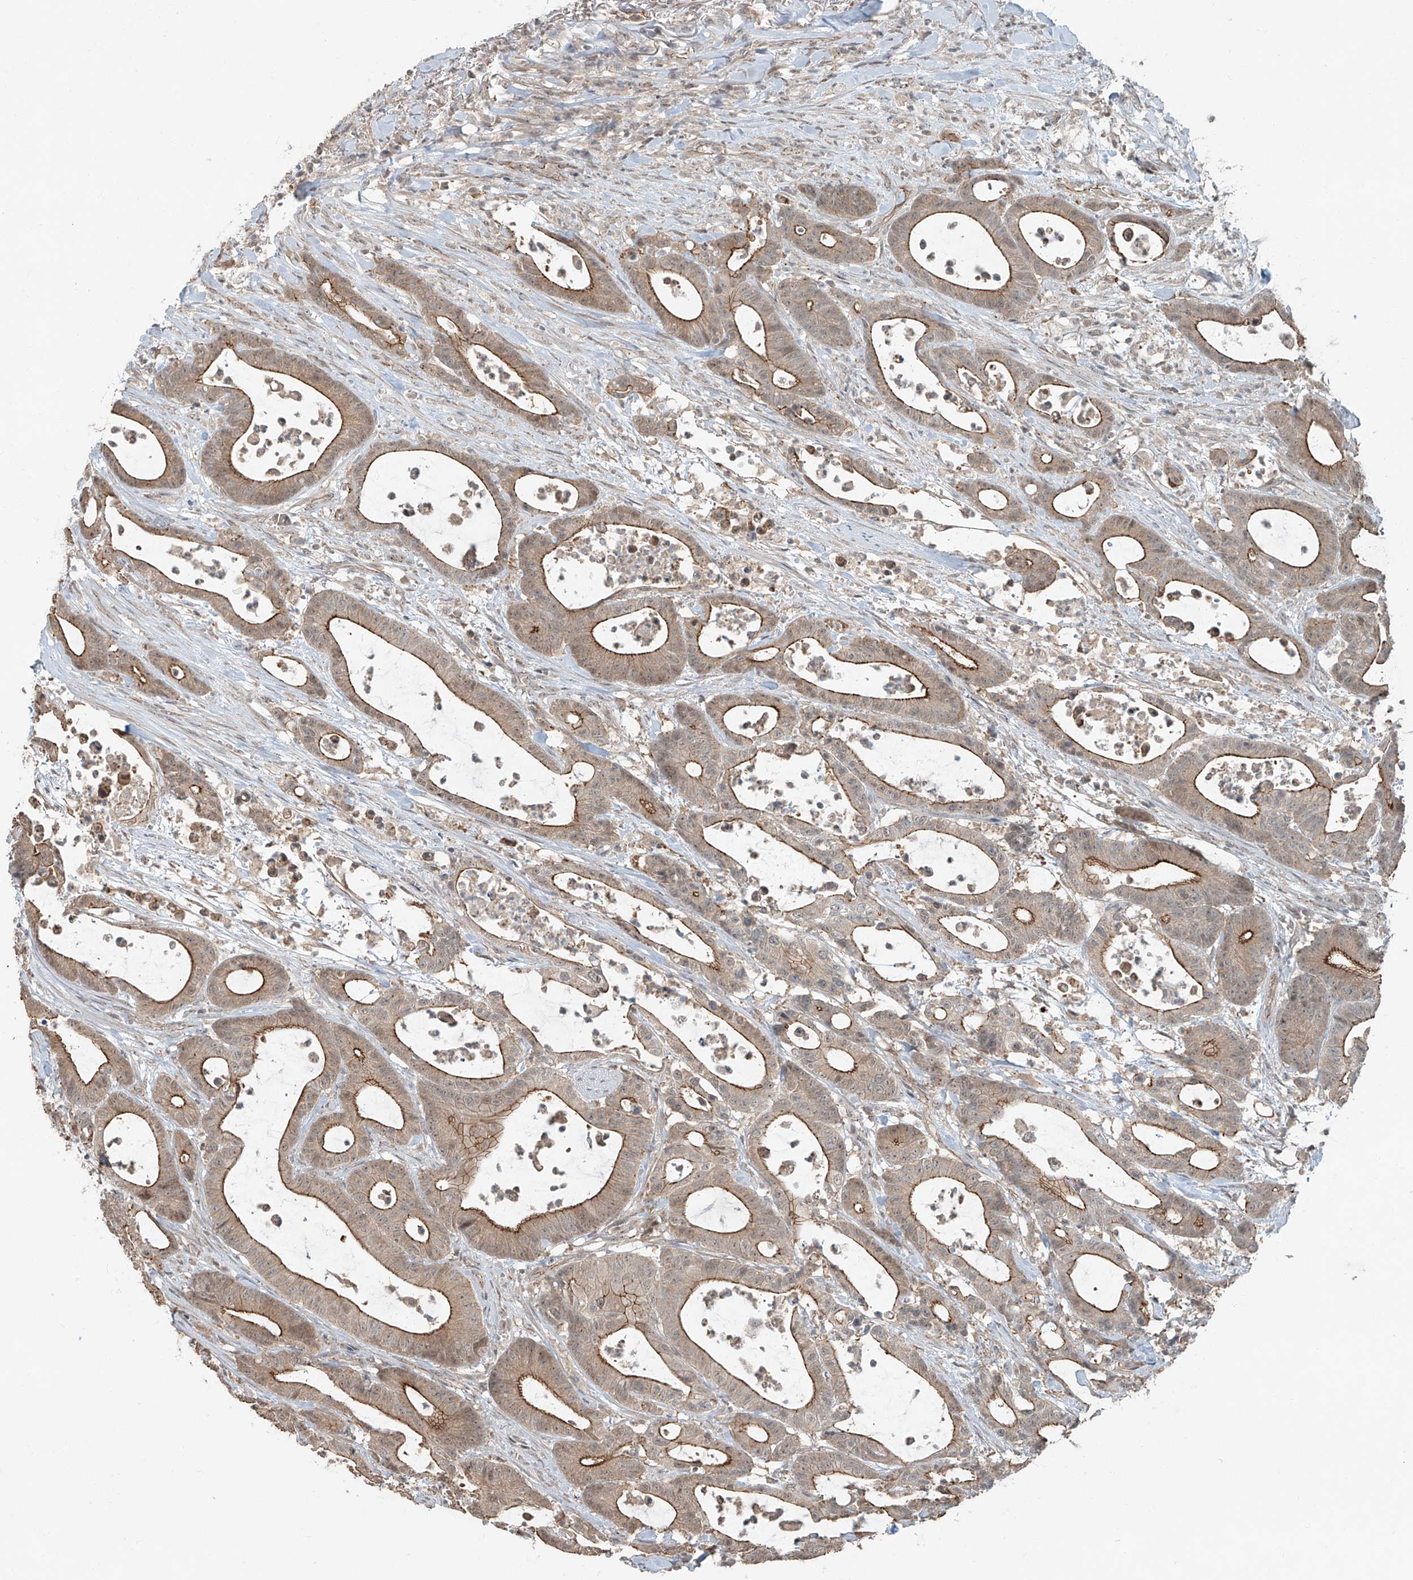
{"staining": {"intensity": "moderate", "quantity": ">75%", "location": "cytoplasmic/membranous"}, "tissue": "colorectal cancer", "cell_type": "Tumor cells", "image_type": "cancer", "snomed": [{"axis": "morphology", "description": "Adenocarcinoma, NOS"}, {"axis": "topography", "description": "Colon"}], "caption": "Protein staining of adenocarcinoma (colorectal) tissue demonstrates moderate cytoplasmic/membranous positivity in approximately >75% of tumor cells.", "gene": "ZNF16", "patient": {"sex": "female", "age": 84}}